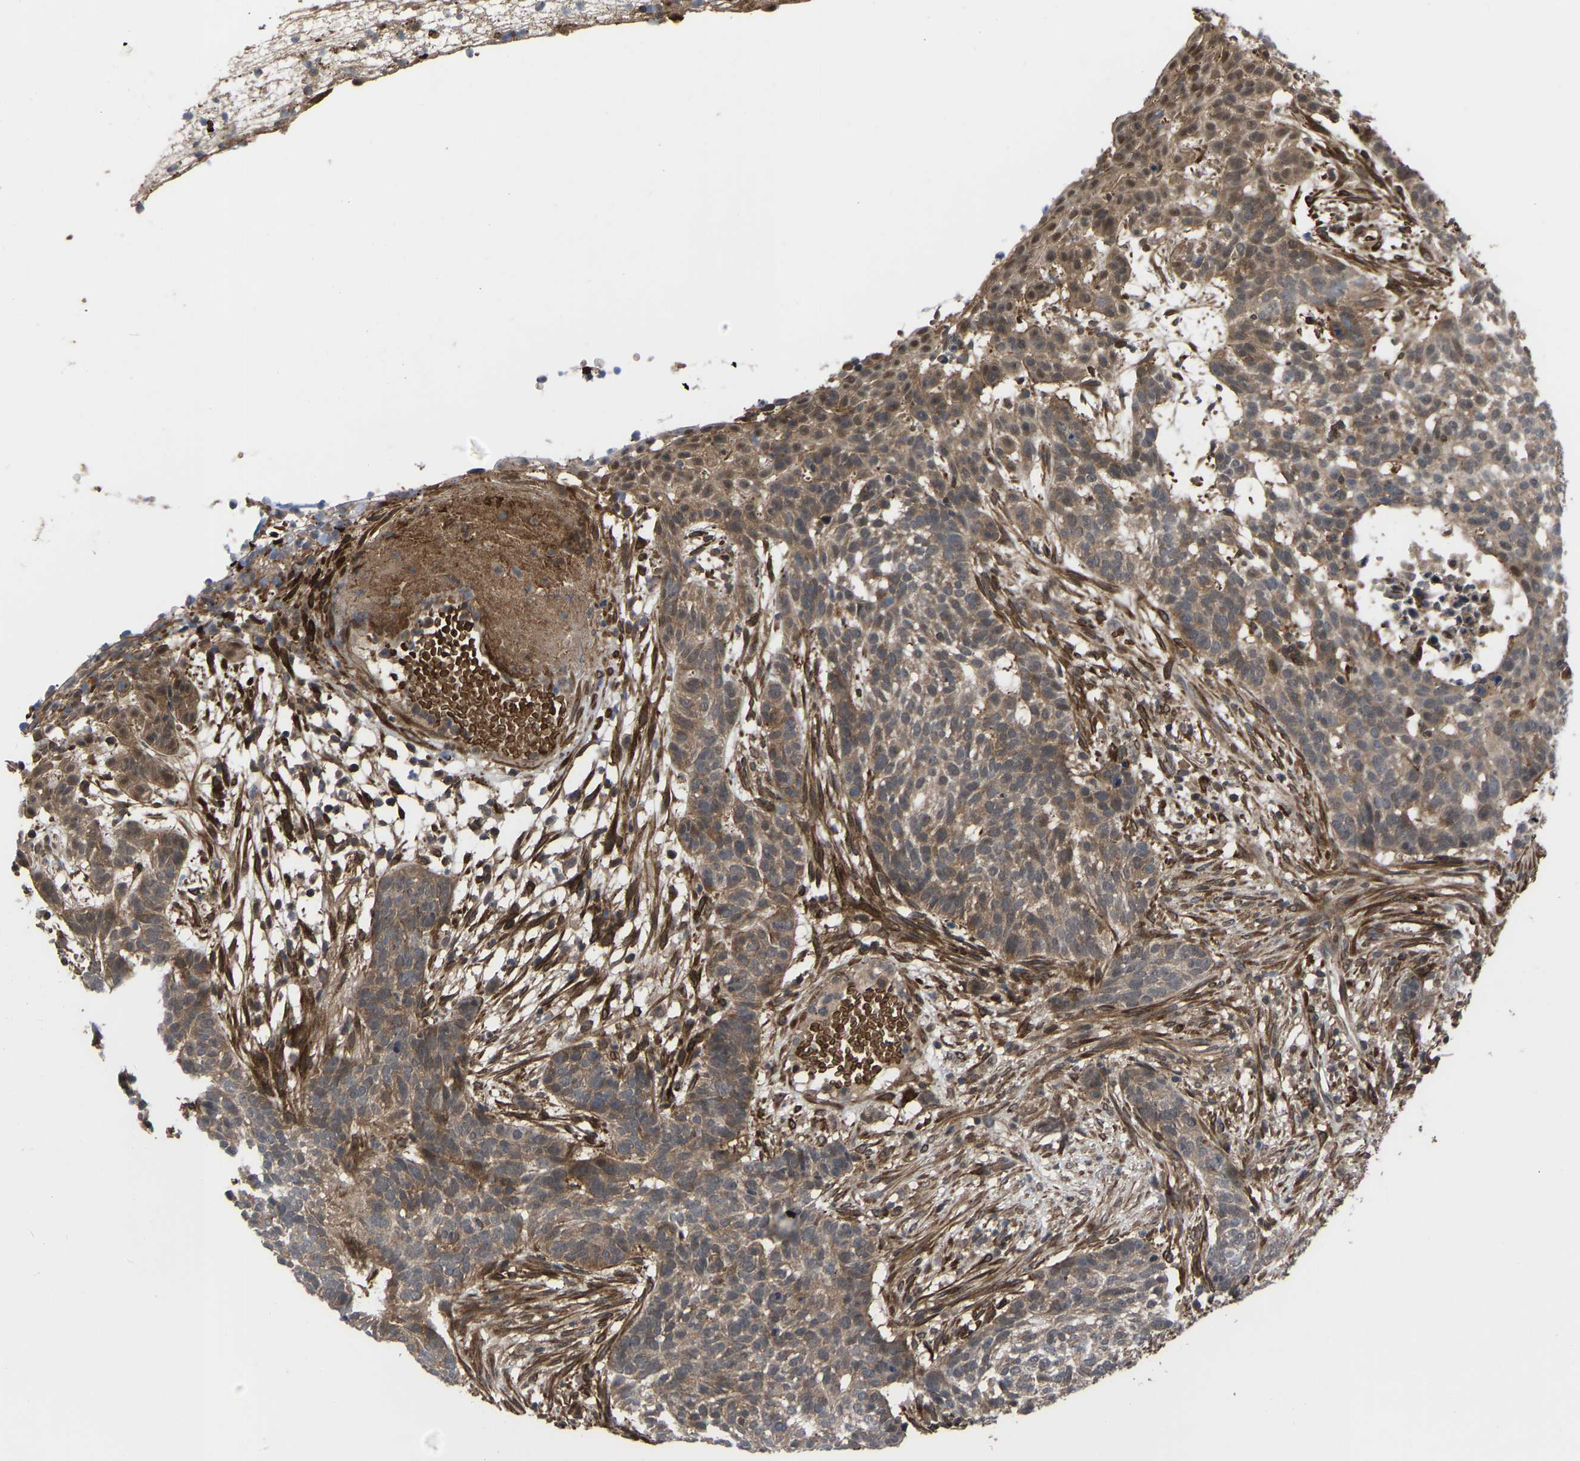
{"staining": {"intensity": "moderate", "quantity": ">75%", "location": "cytoplasmic/membranous,nuclear"}, "tissue": "skin cancer", "cell_type": "Tumor cells", "image_type": "cancer", "snomed": [{"axis": "morphology", "description": "Basal cell carcinoma"}, {"axis": "topography", "description": "Skin"}], "caption": "High-power microscopy captured an immunohistochemistry (IHC) image of skin cancer (basal cell carcinoma), revealing moderate cytoplasmic/membranous and nuclear positivity in approximately >75% of tumor cells. Using DAB (brown) and hematoxylin (blue) stains, captured at high magnification using brightfield microscopy.", "gene": "CYP7B1", "patient": {"sex": "male", "age": 85}}